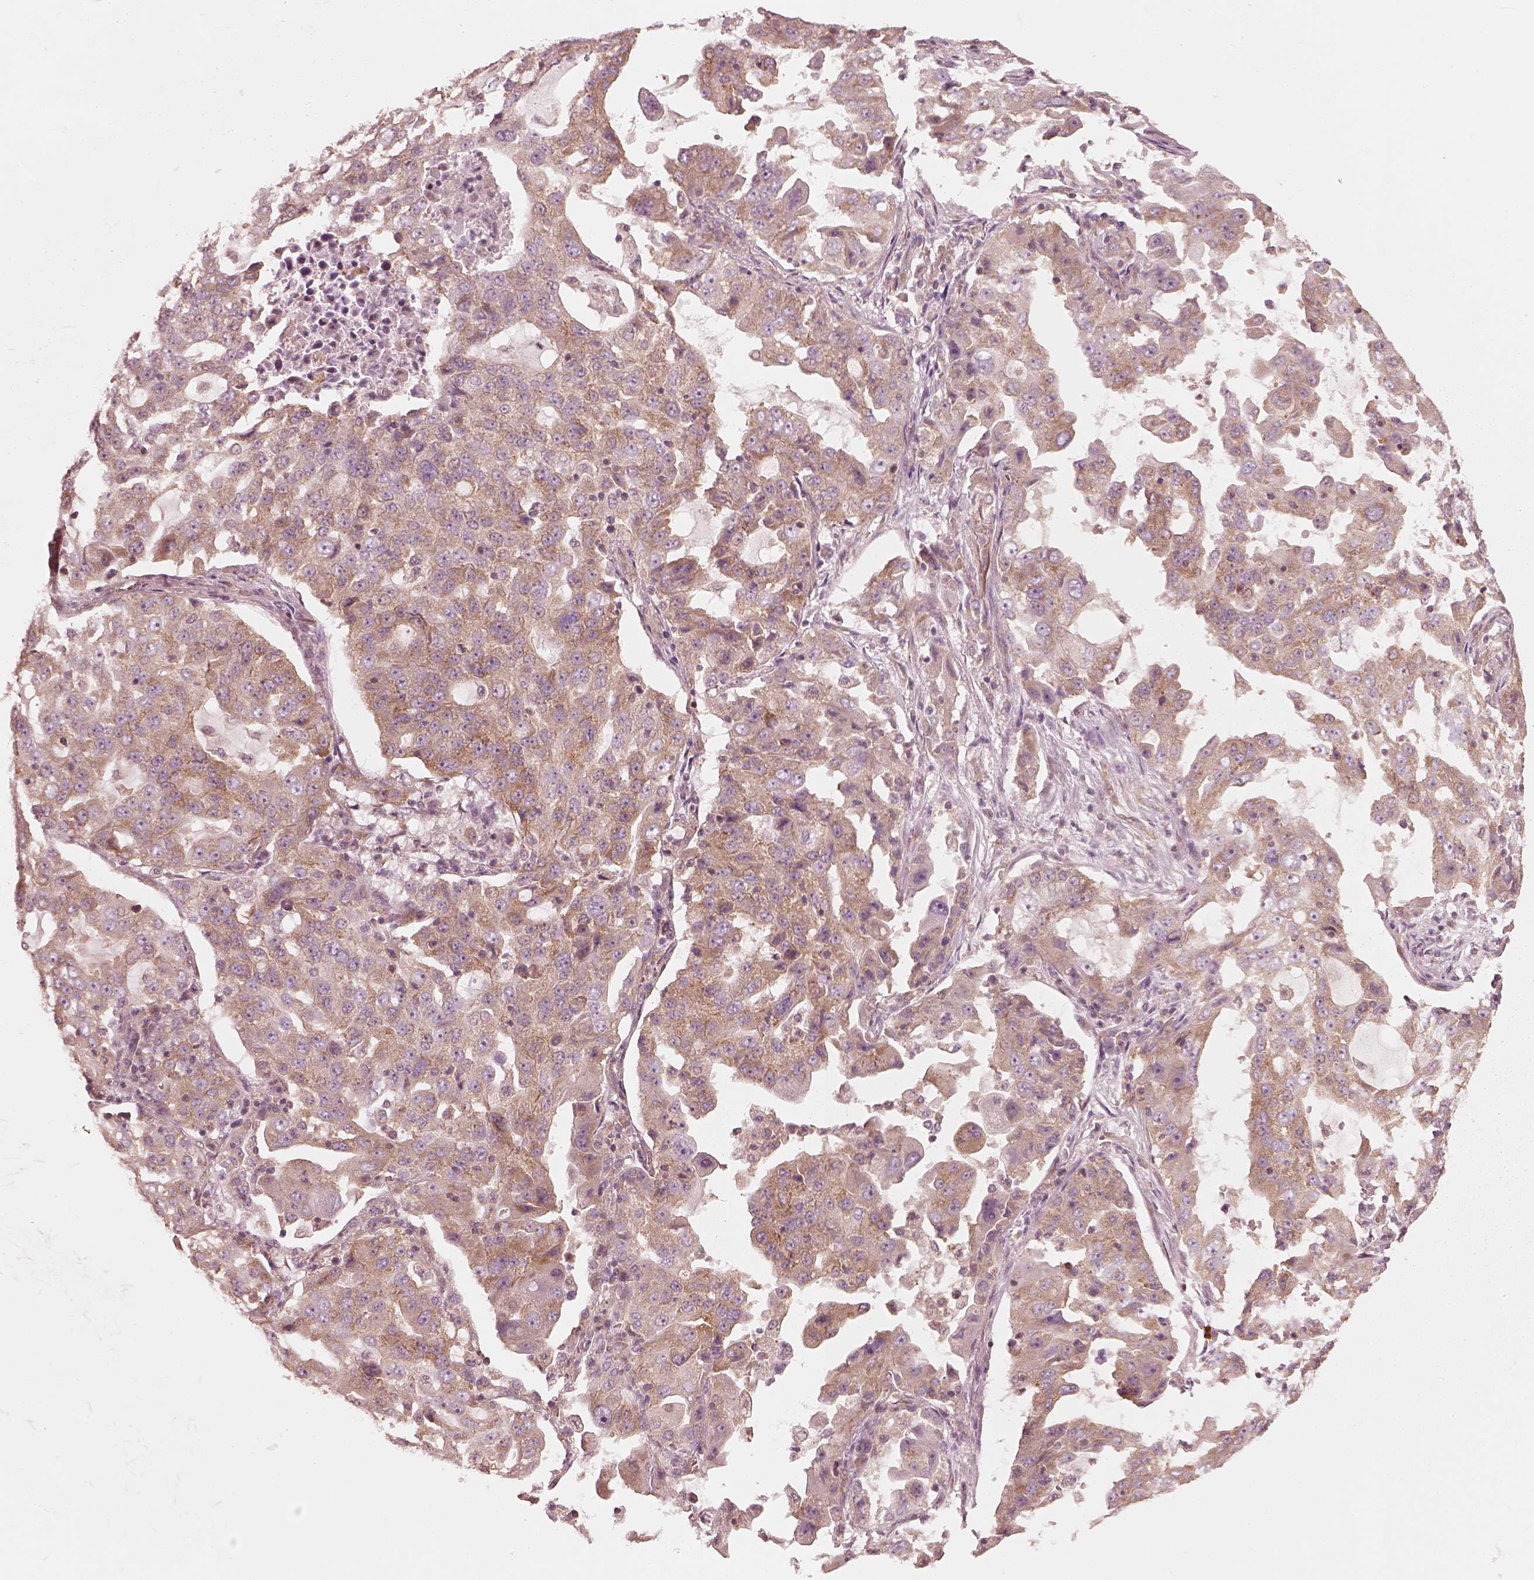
{"staining": {"intensity": "moderate", "quantity": ">75%", "location": "cytoplasmic/membranous"}, "tissue": "lung cancer", "cell_type": "Tumor cells", "image_type": "cancer", "snomed": [{"axis": "morphology", "description": "Adenocarcinoma, NOS"}, {"axis": "topography", "description": "Lung"}], "caption": "A high-resolution micrograph shows IHC staining of adenocarcinoma (lung), which demonstrates moderate cytoplasmic/membranous positivity in about >75% of tumor cells.", "gene": "CNOT2", "patient": {"sex": "female", "age": 61}}